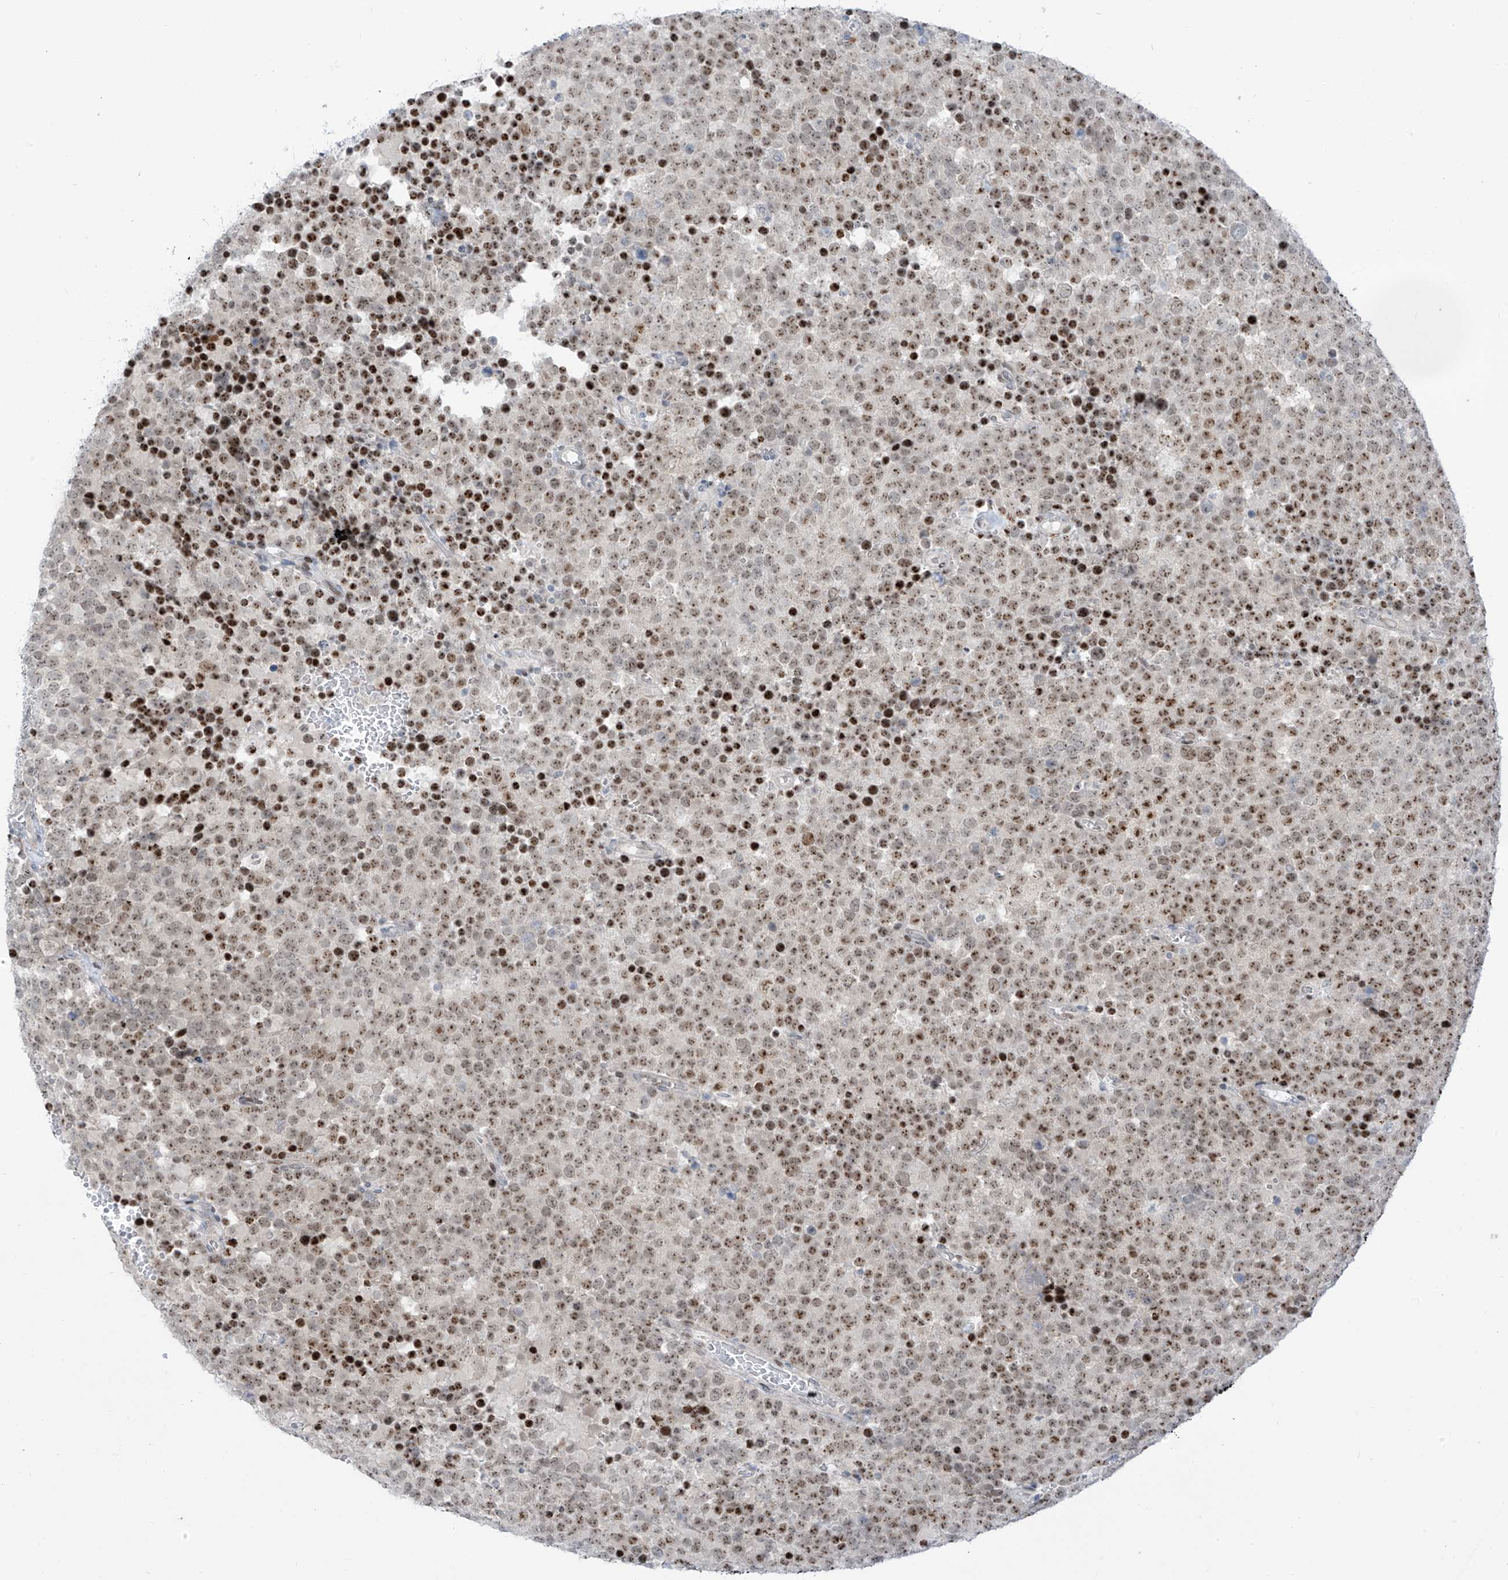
{"staining": {"intensity": "moderate", "quantity": ">75%", "location": "nuclear"}, "tissue": "testis cancer", "cell_type": "Tumor cells", "image_type": "cancer", "snomed": [{"axis": "morphology", "description": "Seminoma, NOS"}, {"axis": "topography", "description": "Testis"}], "caption": "Protein analysis of testis cancer tissue reveals moderate nuclear expression in about >75% of tumor cells.", "gene": "LIN9", "patient": {"sex": "male", "age": 71}}